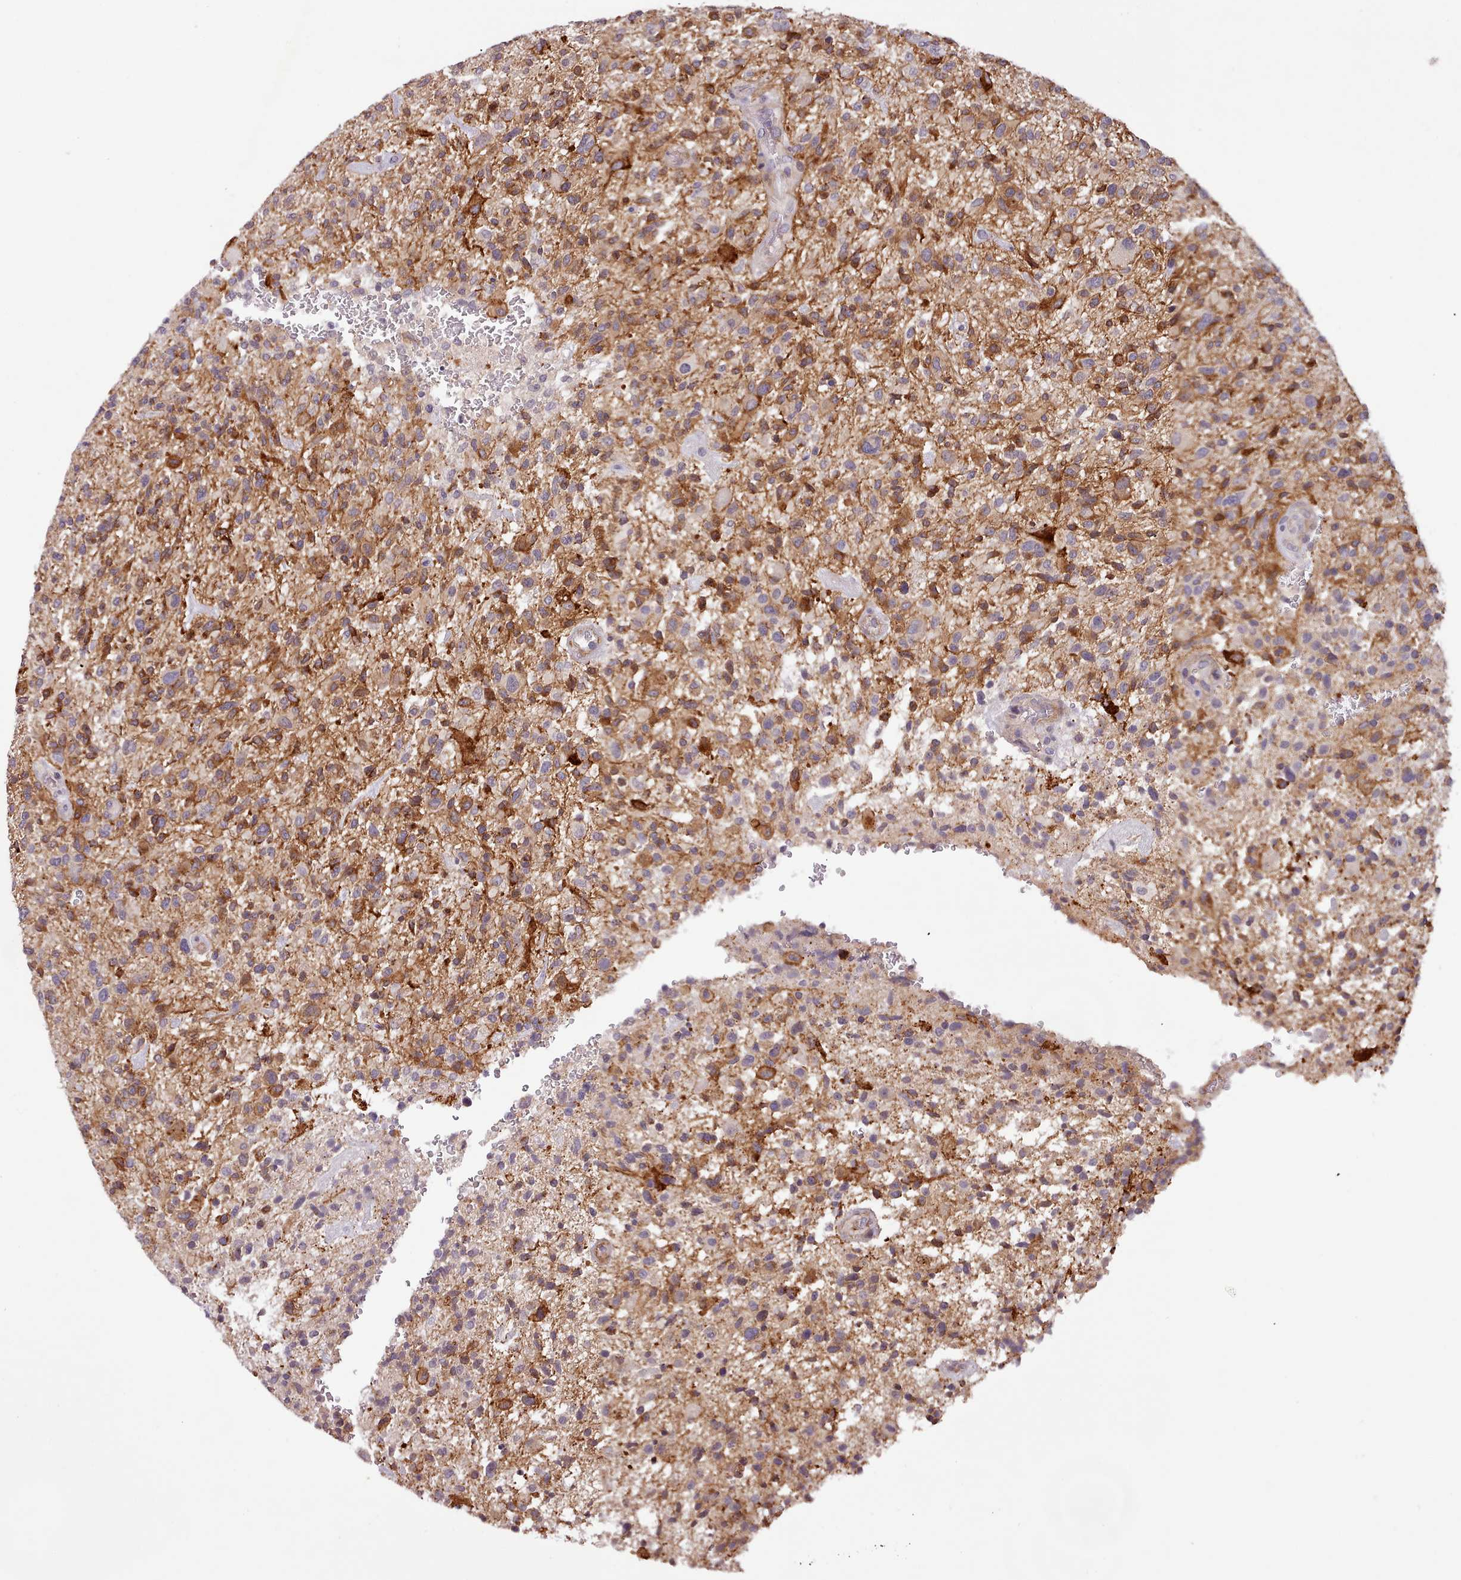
{"staining": {"intensity": "weak", "quantity": "25%-75%", "location": "cytoplasmic/membranous"}, "tissue": "glioma", "cell_type": "Tumor cells", "image_type": "cancer", "snomed": [{"axis": "morphology", "description": "Glioma, malignant, High grade"}, {"axis": "topography", "description": "Brain"}], "caption": "A brown stain labels weak cytoplasmic/membranous expression of a protein in human glioma tumor cells. The staining was performed using DAB, with brown indicating positive protein expression. Nuclei are stained blue with hematoxylin.", "gene": "ZNF658", "patient": {"sex": "male", "age": 47}}